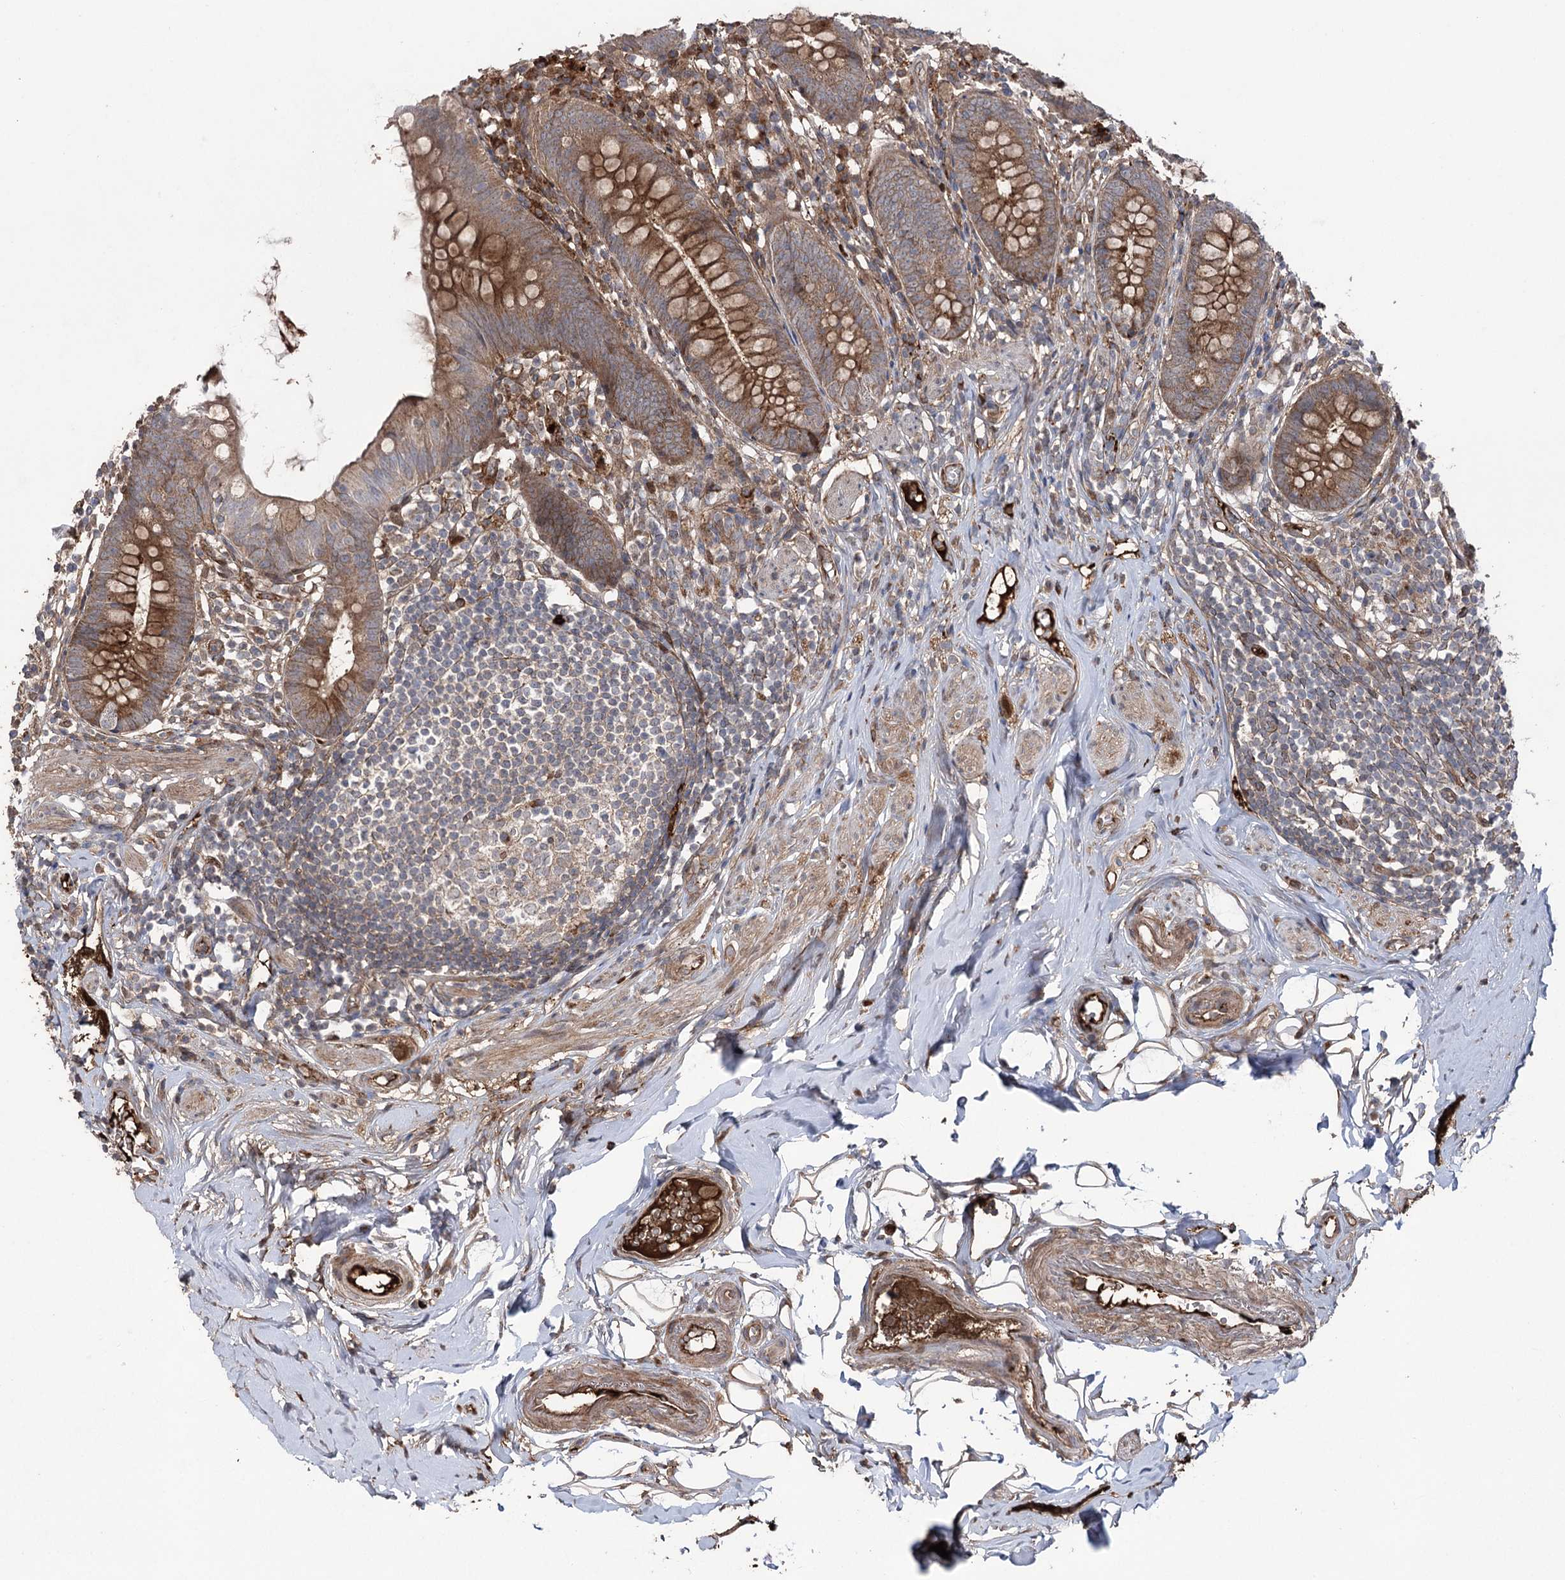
{"staining": {"intensity": "moderate", "quantity": ">75%", "location": "cytoplasmic/membranous"}, "tissue": "appendix", "cell_type": "Glandular cells", "image_type": "normal", "snomed": [{"axis": "morphology", "description": "Normal tissue, NOS"}, {"axis": "topography", "description": "Appendix"}], "caption": "Benign appendix was stained to show a protein in brown. There is medium levels of moderate cytoplasmic/membranous positivity in about >75% of glandular cells.", "gene": "OTUD1", "patient": {"sex": "female", "age": 62}}